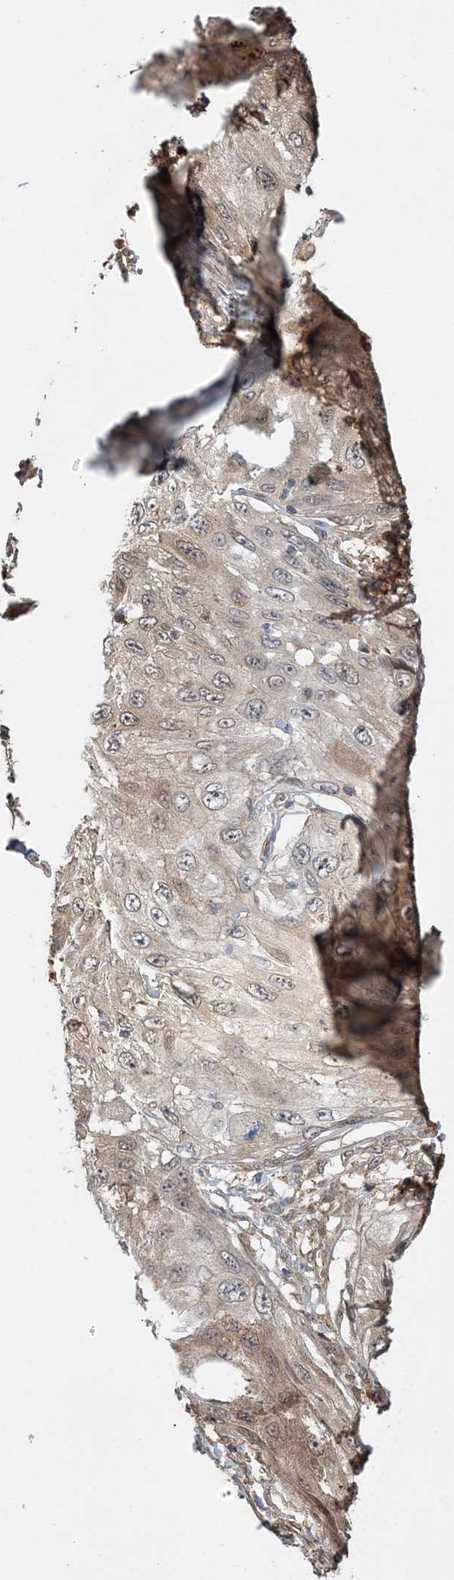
{"staining": {"intensity": "weak", "quantity": ">75%", "location": "cytoplasmic/membranous,nuclear"}, "tissue": "cervical cancer", "cell_type": "Tumor cells", "image_type": "cancer", "snomed": [{"axis": "morphology", "description": "Squamous cell carcinoma, NOS"}, {"axis": "topography", "description": "Cervix"}], "caption": "Protein expression by immunohistochemistry reveals weak cytoplasmic/membranous and nuclear expression in about >75% of tumor cells in cervical squamous cell carcinoma.", "gene": "UBTD2", "patient": {"sex": "female", "age": 42}}